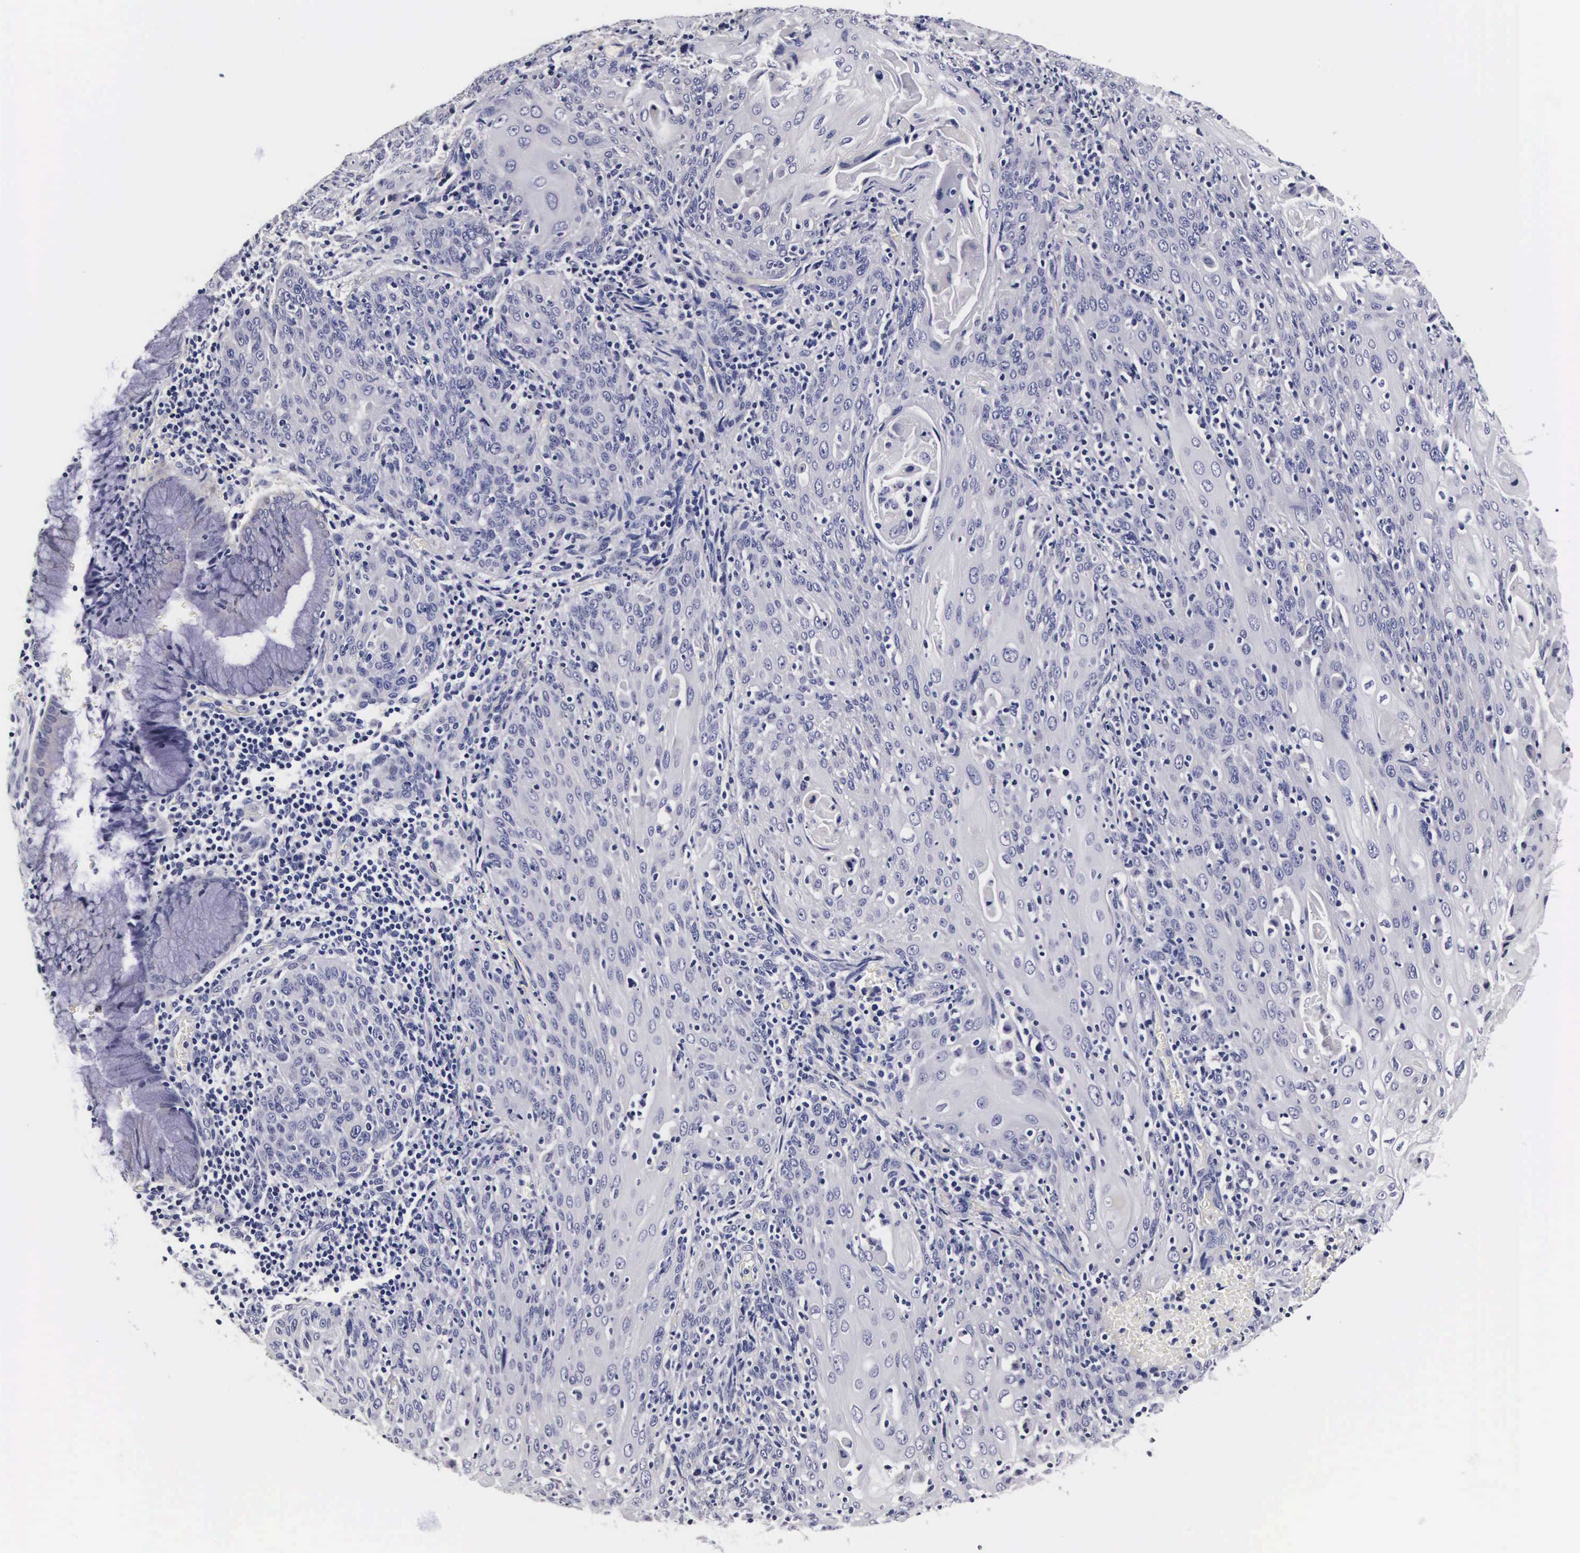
{"staining": {"intensity": "negative", "quantity": "none", "location": "none"}, "tissue": "cervical cancer", "cell_type": "Tumor cells", "image_type": "cancer", "snomed": [{"axis": "morphology", "description": "Squamous cell carcinoma, NOS"}, {"axis": "topography", "description": "Cervix"}], "caption": "This is an immunohistochemistry (IHC) micrograph of human squamous cell carcinoma (cervical). There is no staining in tumor cells.", "gene": "RNASE6", "patient": {"sex": "female", "age": 54}}